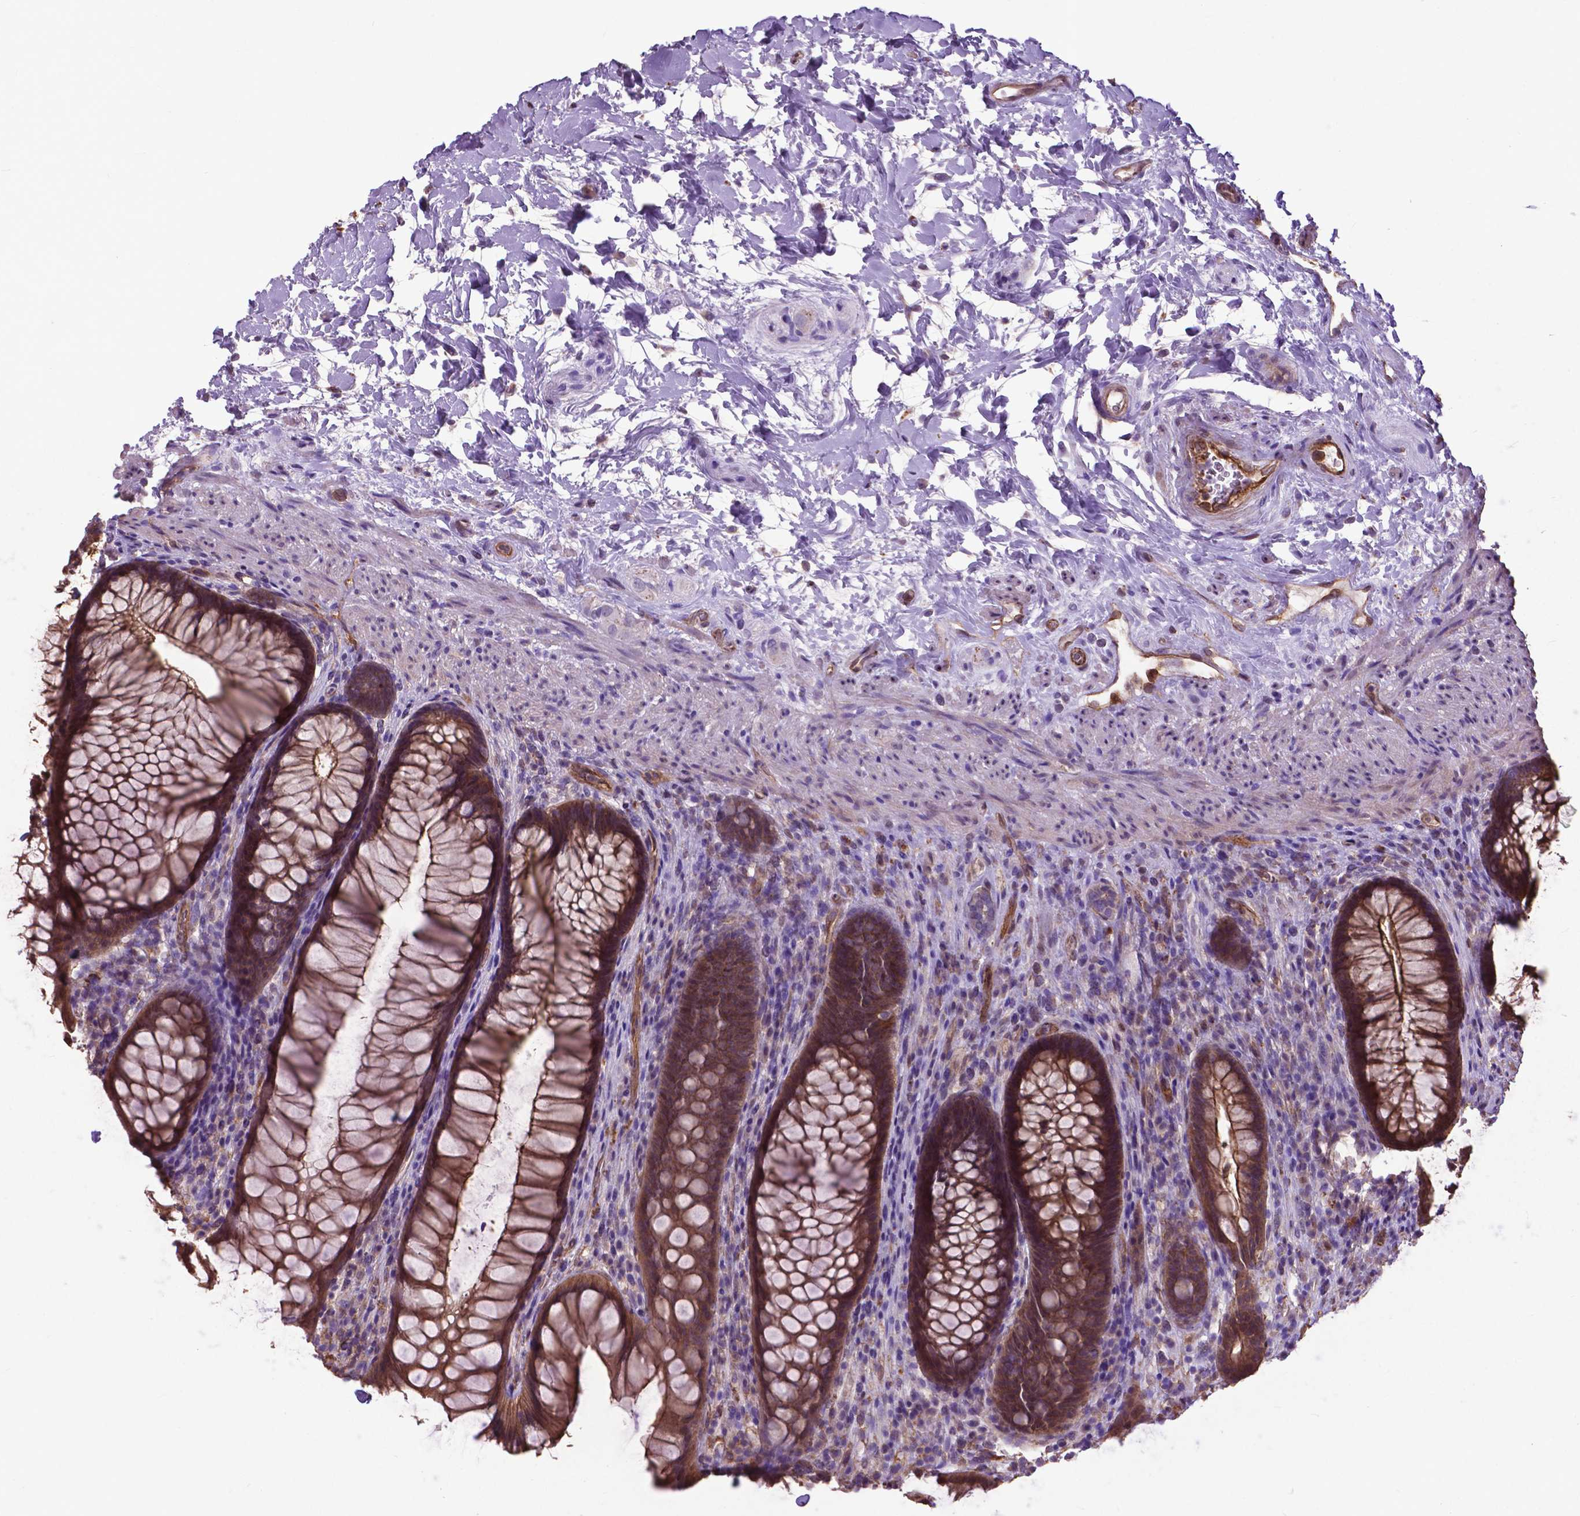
{"staining": {"intensity": "moderate", "quantity": ">75%", "location": "cytoplasmic/membranous,nuclear"}, "tissue": "rectum", "cell_type": "Glandular cells", "image_type": "normal", "snomed": [{"axis": "morphology", "description": "Normal tissue, NOS"}, {"axis": "topography", "description": "Smooth muscle"}, {"axis": "topography", "description": "Rectum"}], "caption": "Immunohistochemical staining of unremarkable rectum exhibits >75% levels of moderate cytoplasmic/membranous,nuclear protein positivity in approximately >75% of glandular cells.", "gene": "PDLIM1", "patient": {"sex": "male", "age": 53}}